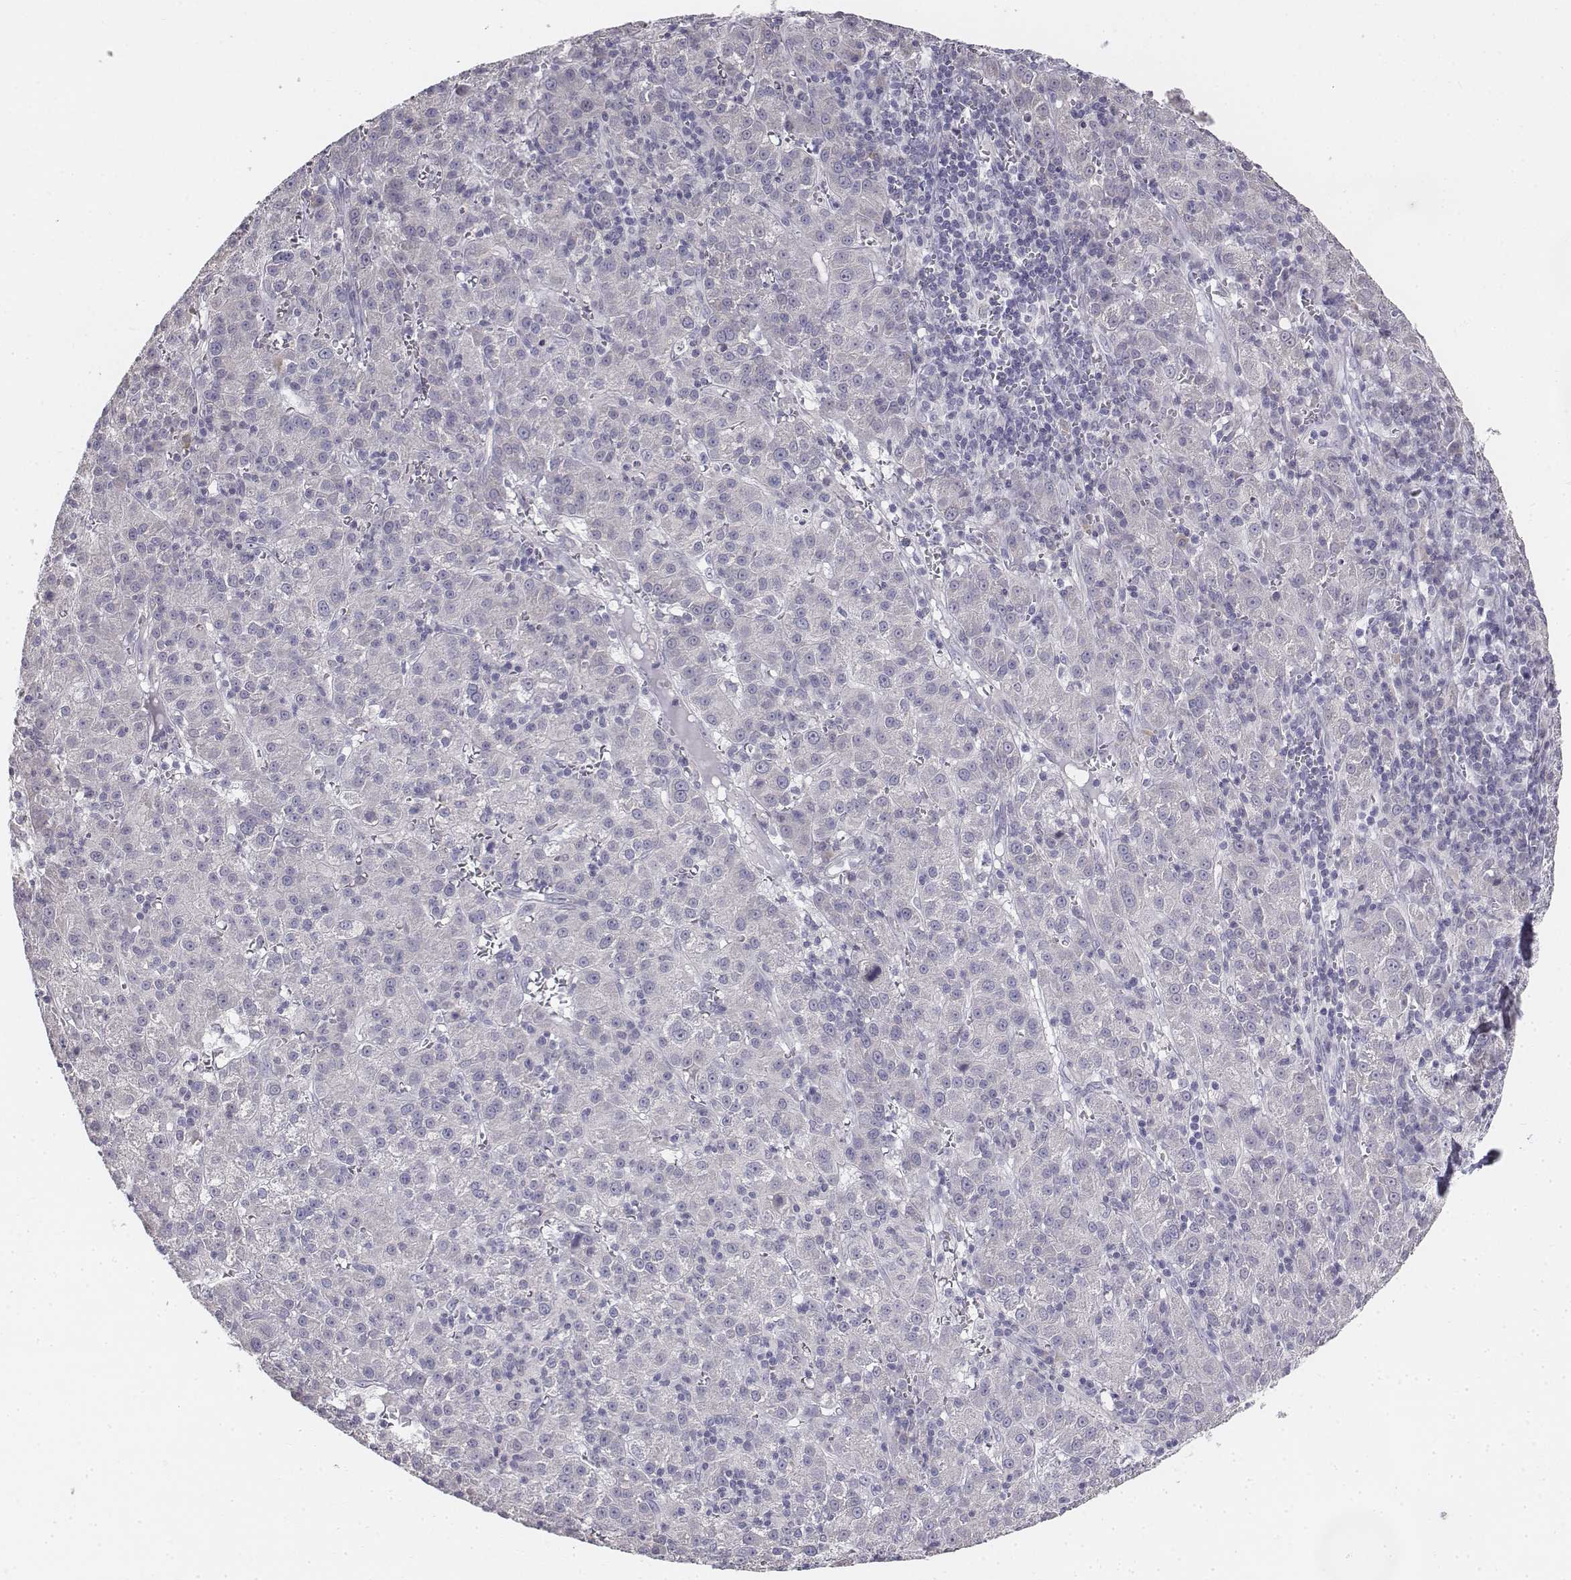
{"staining": {"intensity": "negative", "quantity": "none", "location": "none"}, "tissue": "liver cancer", "cell_type": "Tumor cells", "image_type": "cancer", "snomed": [{"axis": "morphology", "description": "Carcinoma, Hepatocellular, NOS"}, {"axis": "topography", "description": "Liver"}], "caption": "DAB (3,3'-diaminobenzidine) immunohistochemical staining of human hepatocellular carcinoma (liver) demonstrates no significant staining in tumor cells.", "gene": "PENK", "patient": {"sex": "female", "age": 60}}